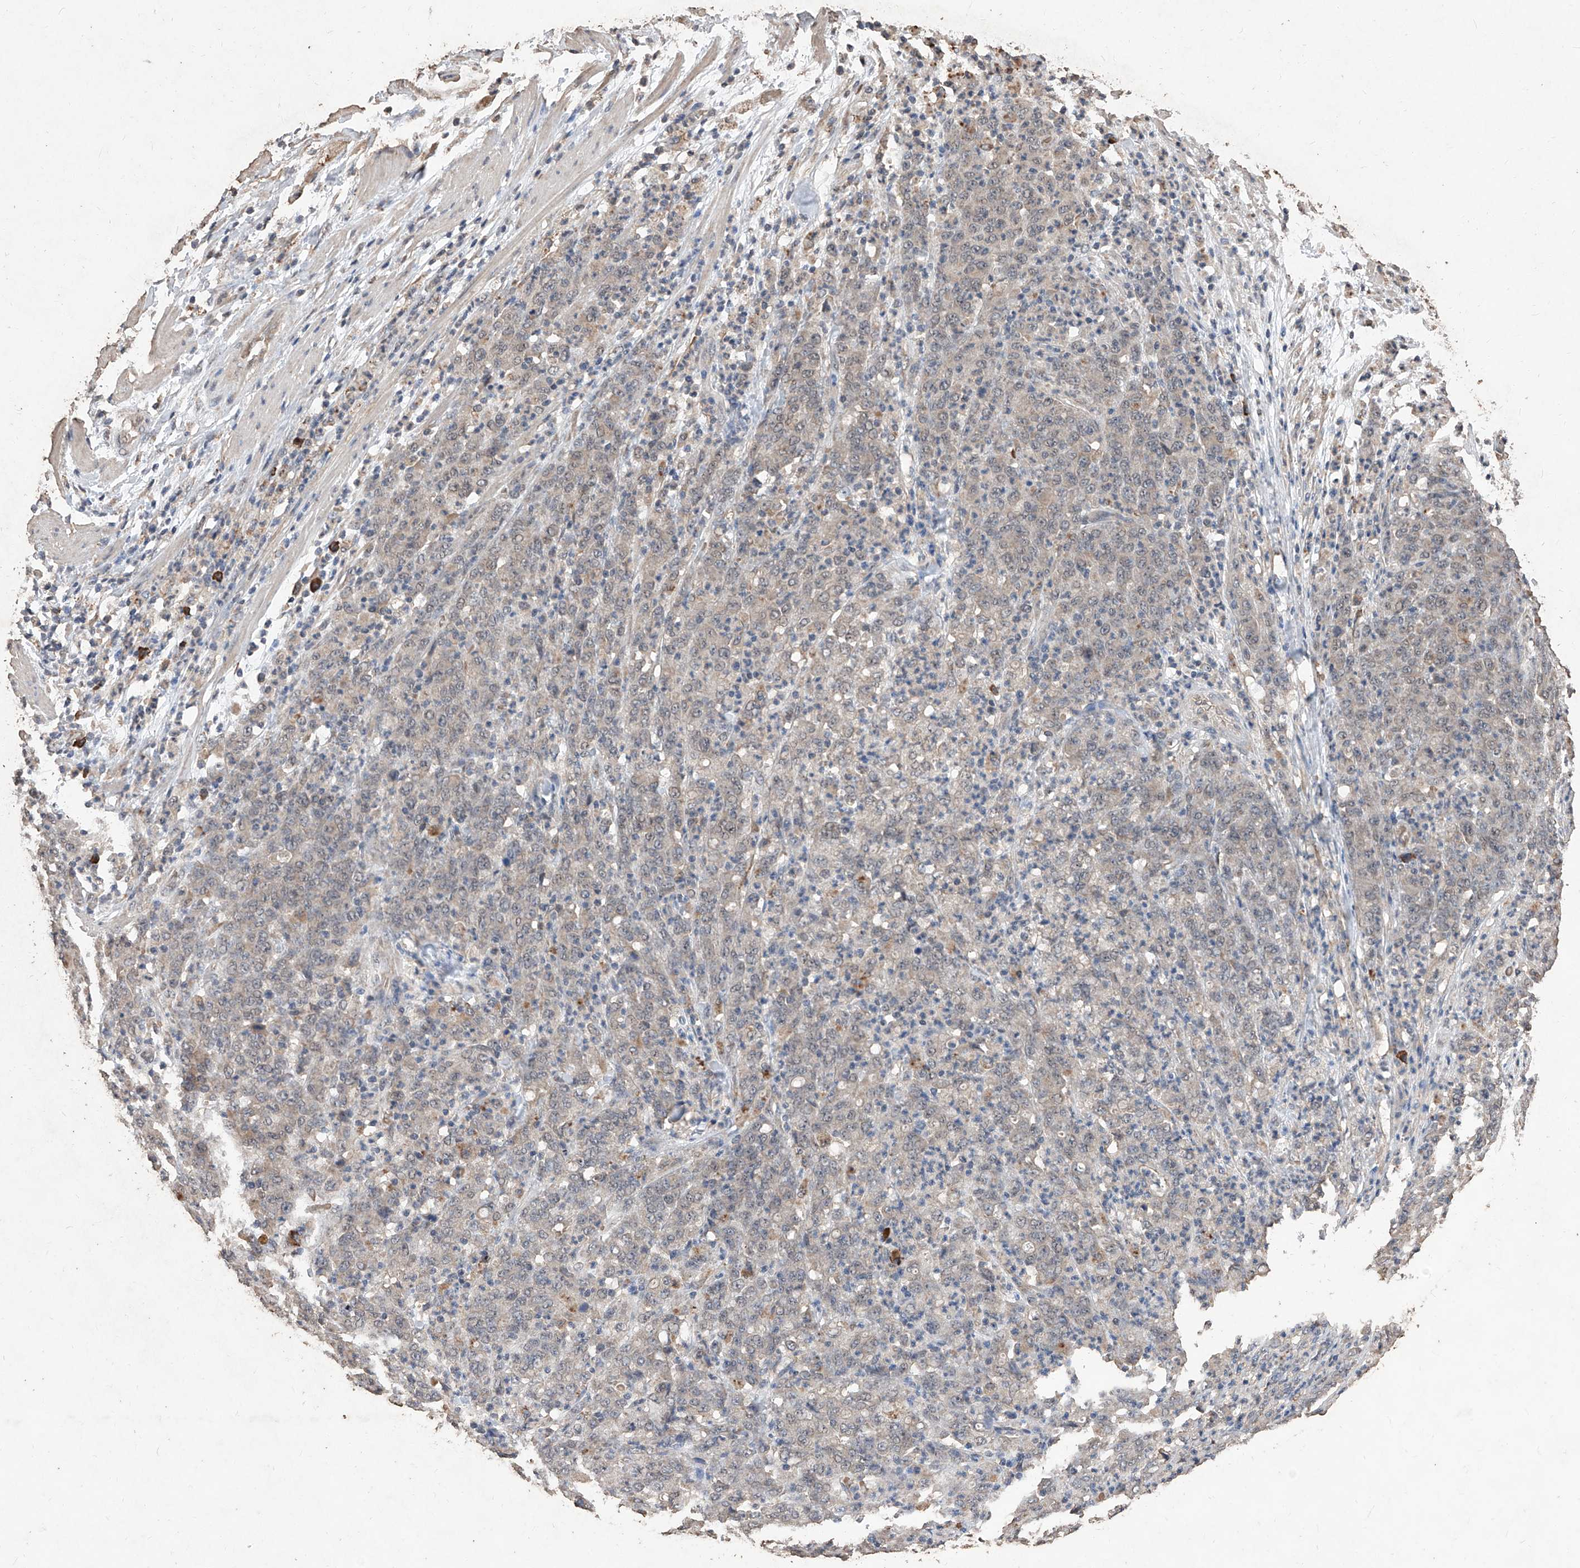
{"staining": {"intensity": "negative", "quantity": "none", "location": "none"}, "tissue": "stomach cancer", "cell_type": "Tumor cells", "image_type": "cancer", "snomed": [{"axis": "morphology", "description": "Adenocarcinoma, NOS"}, {"axis": "topography", "description": "Stomach, lower"}], "caption": "This is an immunohistochemistry photomicrograph of human stomach cancer. There is no positivity in tumor cells.", "gene": "EML1", "patient": {"sex": "female", "age": 71}}